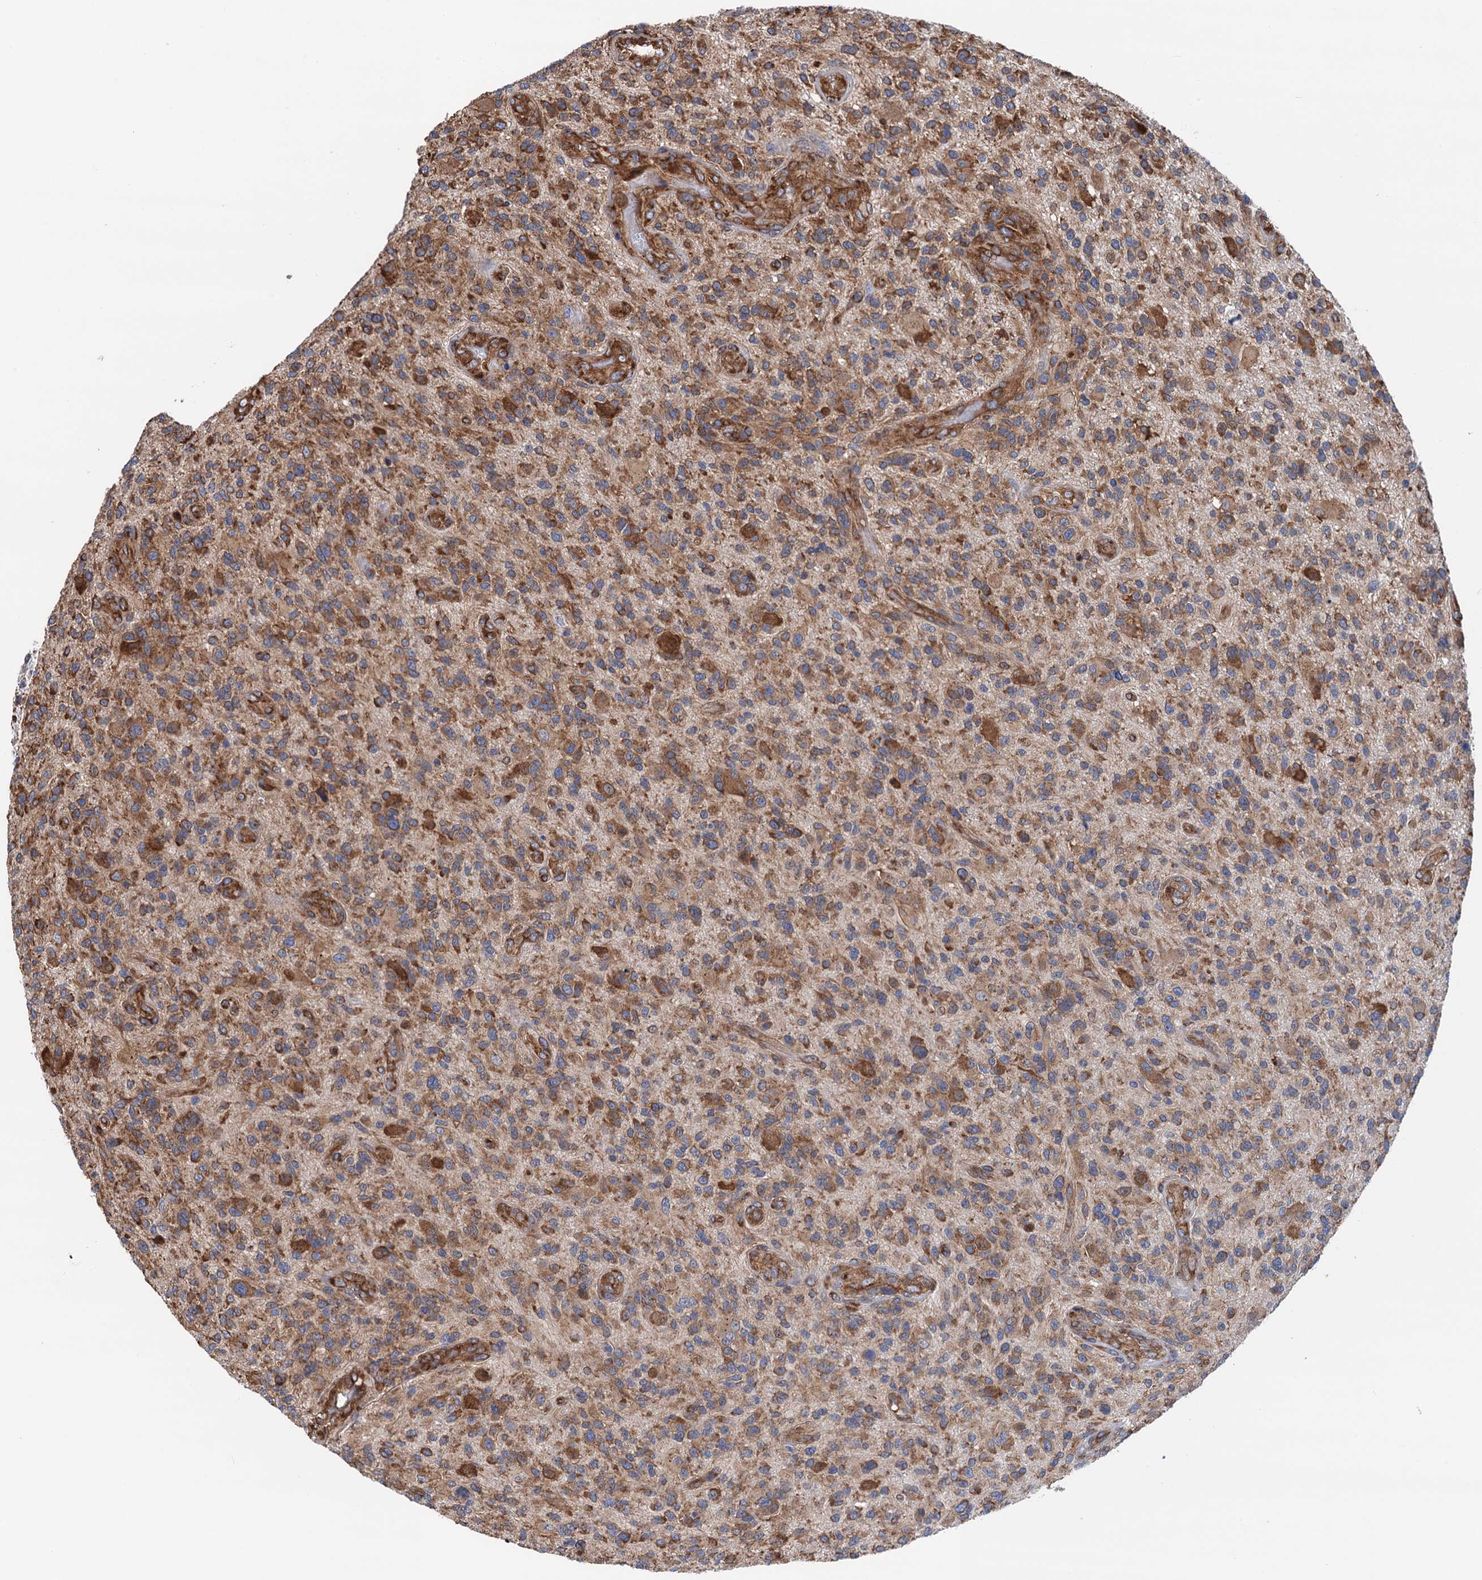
{"staining": {"intensity": "moderate", "quantity": "25%-75%", "location": "cytoplasmic/membranous"}, "tissue": "glioma", "cell_type": "Tumor cells", "image_type": "cancer", "snomed": [{"axis": "morphology", "description": "Glioma, malignant, High grade"}, {"axis": "topography", "description": "Brain"}], "caption": "Moderate cytoplasmic/membranous protein expression is seen in approximately 25%-75% of tumor cells in glioma.", "gene": "SLC12A7", "patient": {"sex": "male", "age": 47}}